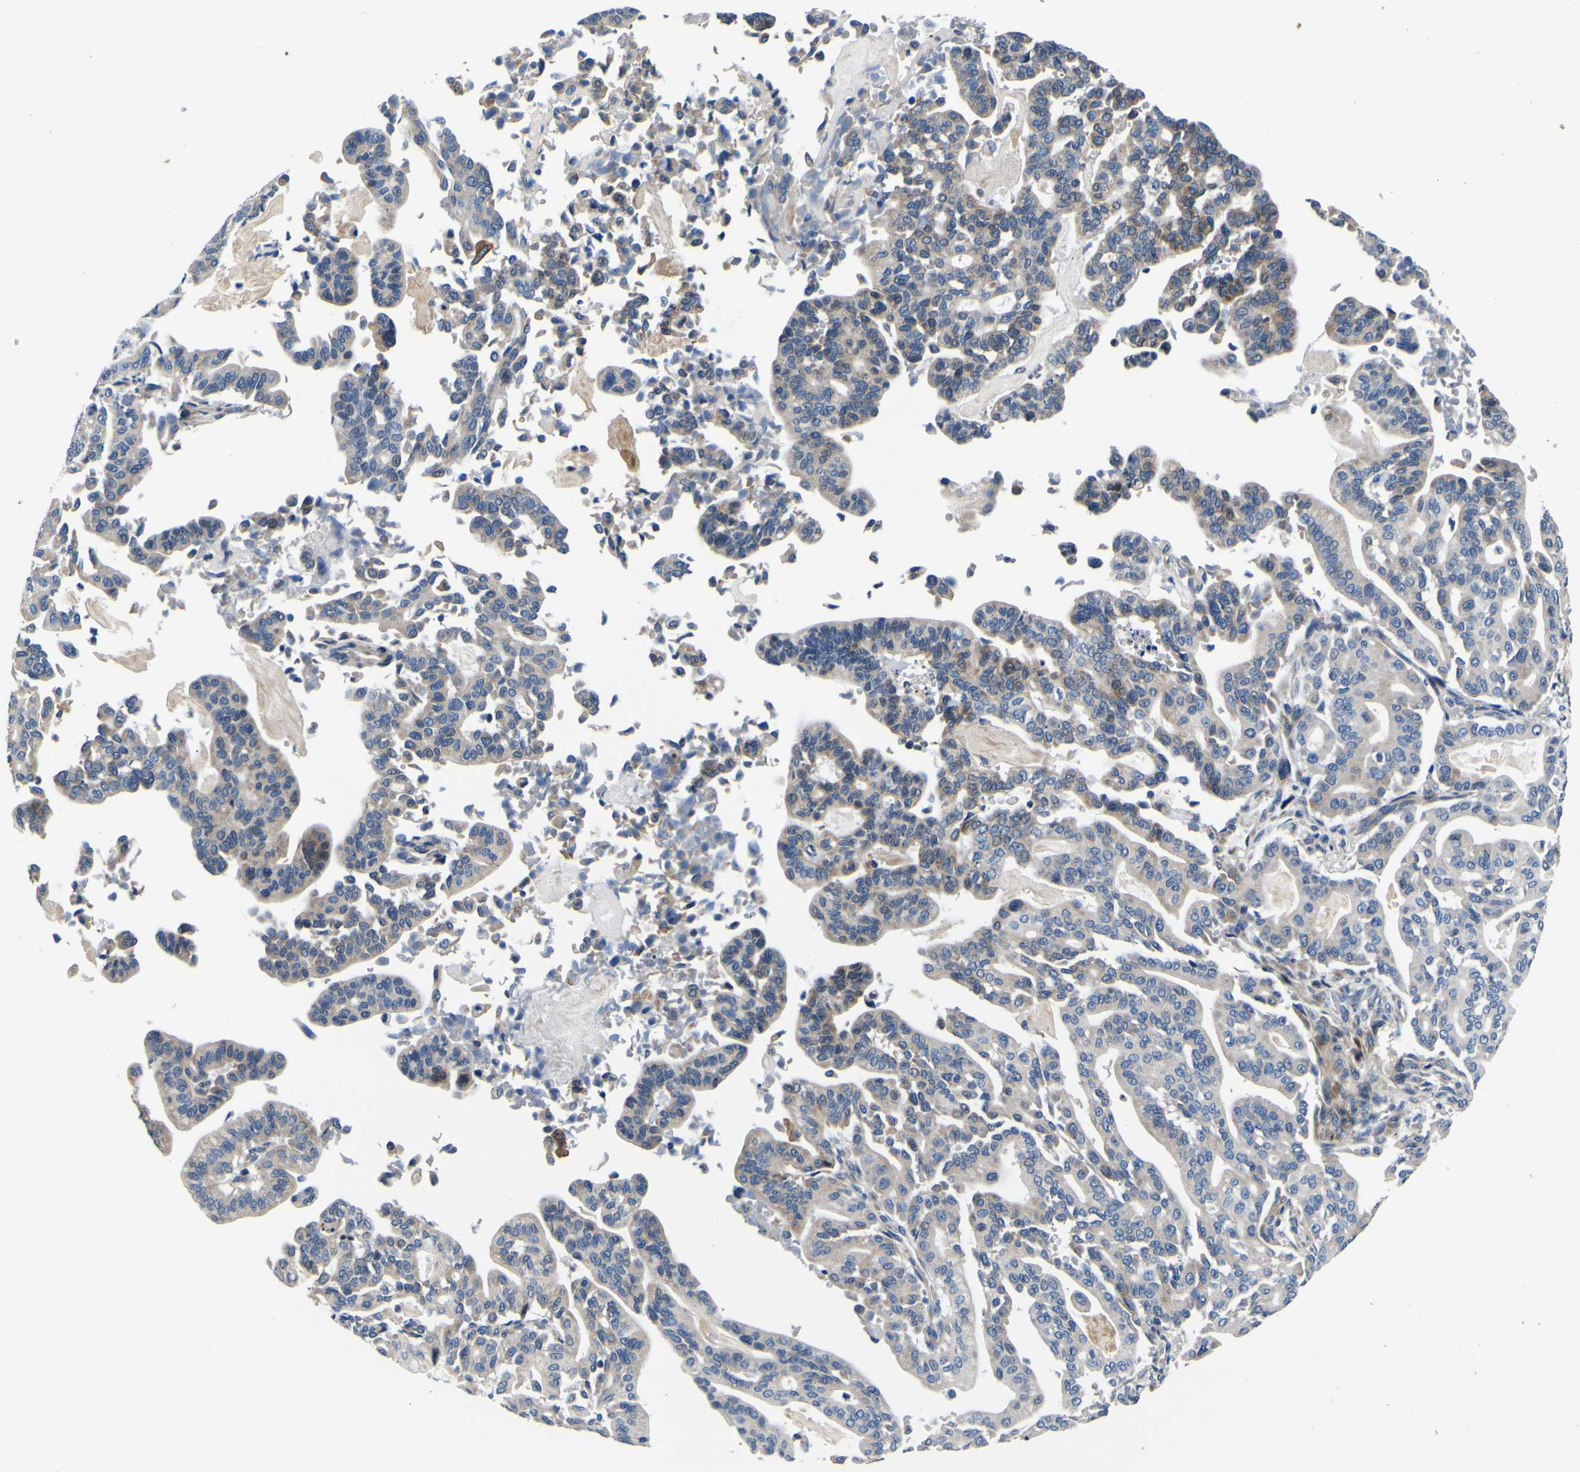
{"staining": {"intensity": "weak", "quantity": ">75%", "location": "cytoplasmic/membranous"}, "tissue": "pancreatic cancer", "cell_type": "Tumor cells", "image_type": "cancer", "snomed": [{"axis": "morphology", "description": "Adenocarcinoma, NOS"}, {"axis": "topography", "description": "Pancreas"}], "caption": "The immunohistochemical stain shows weak cytoplasmic/membranous staining in tumor cells of pancreatic cancer tissue.", "gene": "AGAP3", "patient": {"sex": "male", "age": 63}}